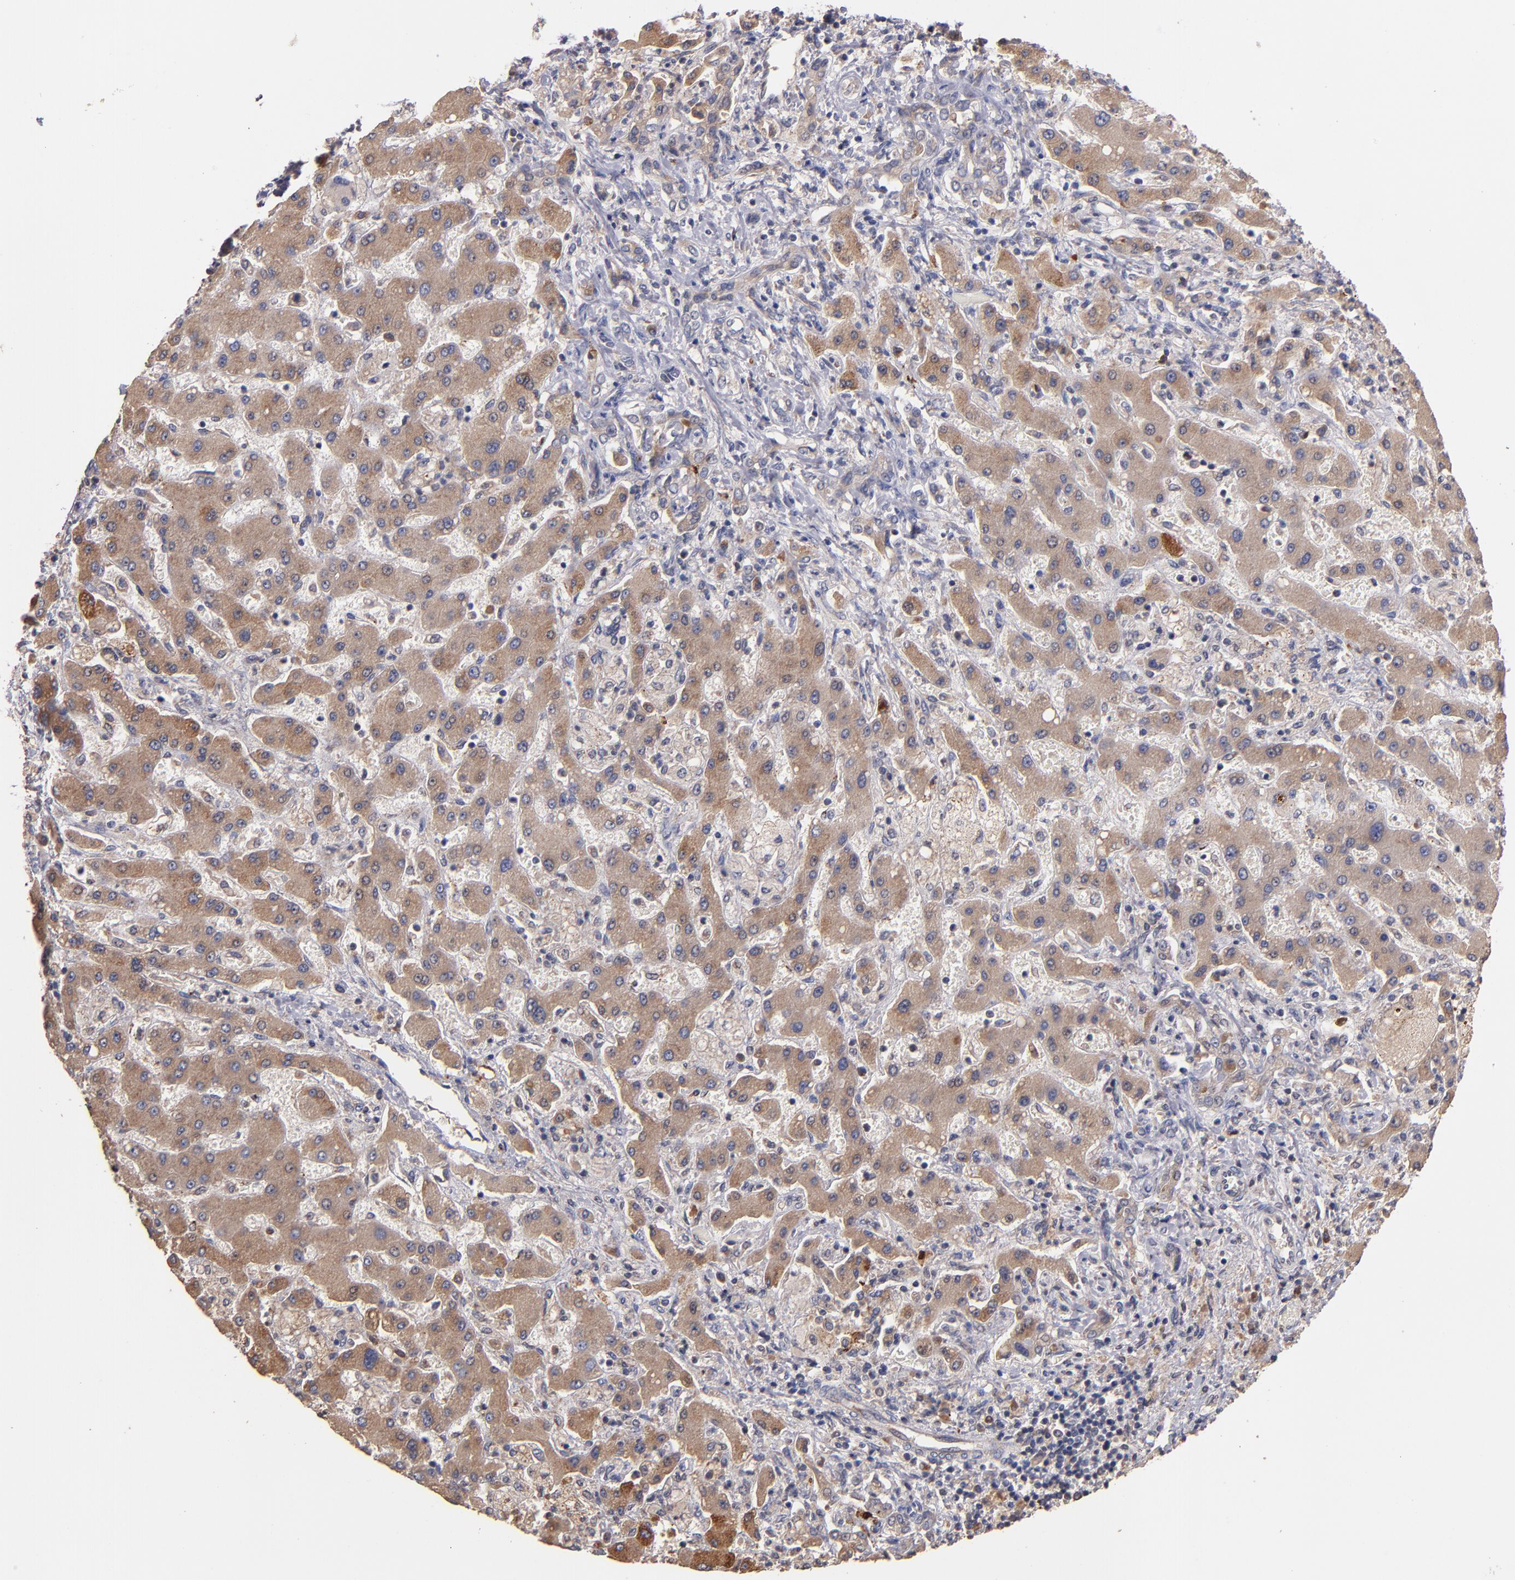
{"staining": {"intensity": "weak", "quantity": ">75%", "location": "cytoplasmic/membranous"}, "tissue": "liver cancer", "cell_type": "Tumor cells", "image_type": "cancer", "snomed": [{"axis": "morphology", "description": "Cholangiocarcinoma"}, {"axis": "topography", "description": "Liver"}], "caption": "Immunohistochemistry (IHC) (DAB (3,3'-diaminobenzidine)) staining of liver cancer (cholangiocarcinoma) shows weak cytoplasmic/membranous protein expression in approximately >75% of tumor cells. (brown staining indicates protein expression, while blue staining denotes nuclei).", "gene": "DIABLO", "patient": {"sex": "male", "age": 50}}